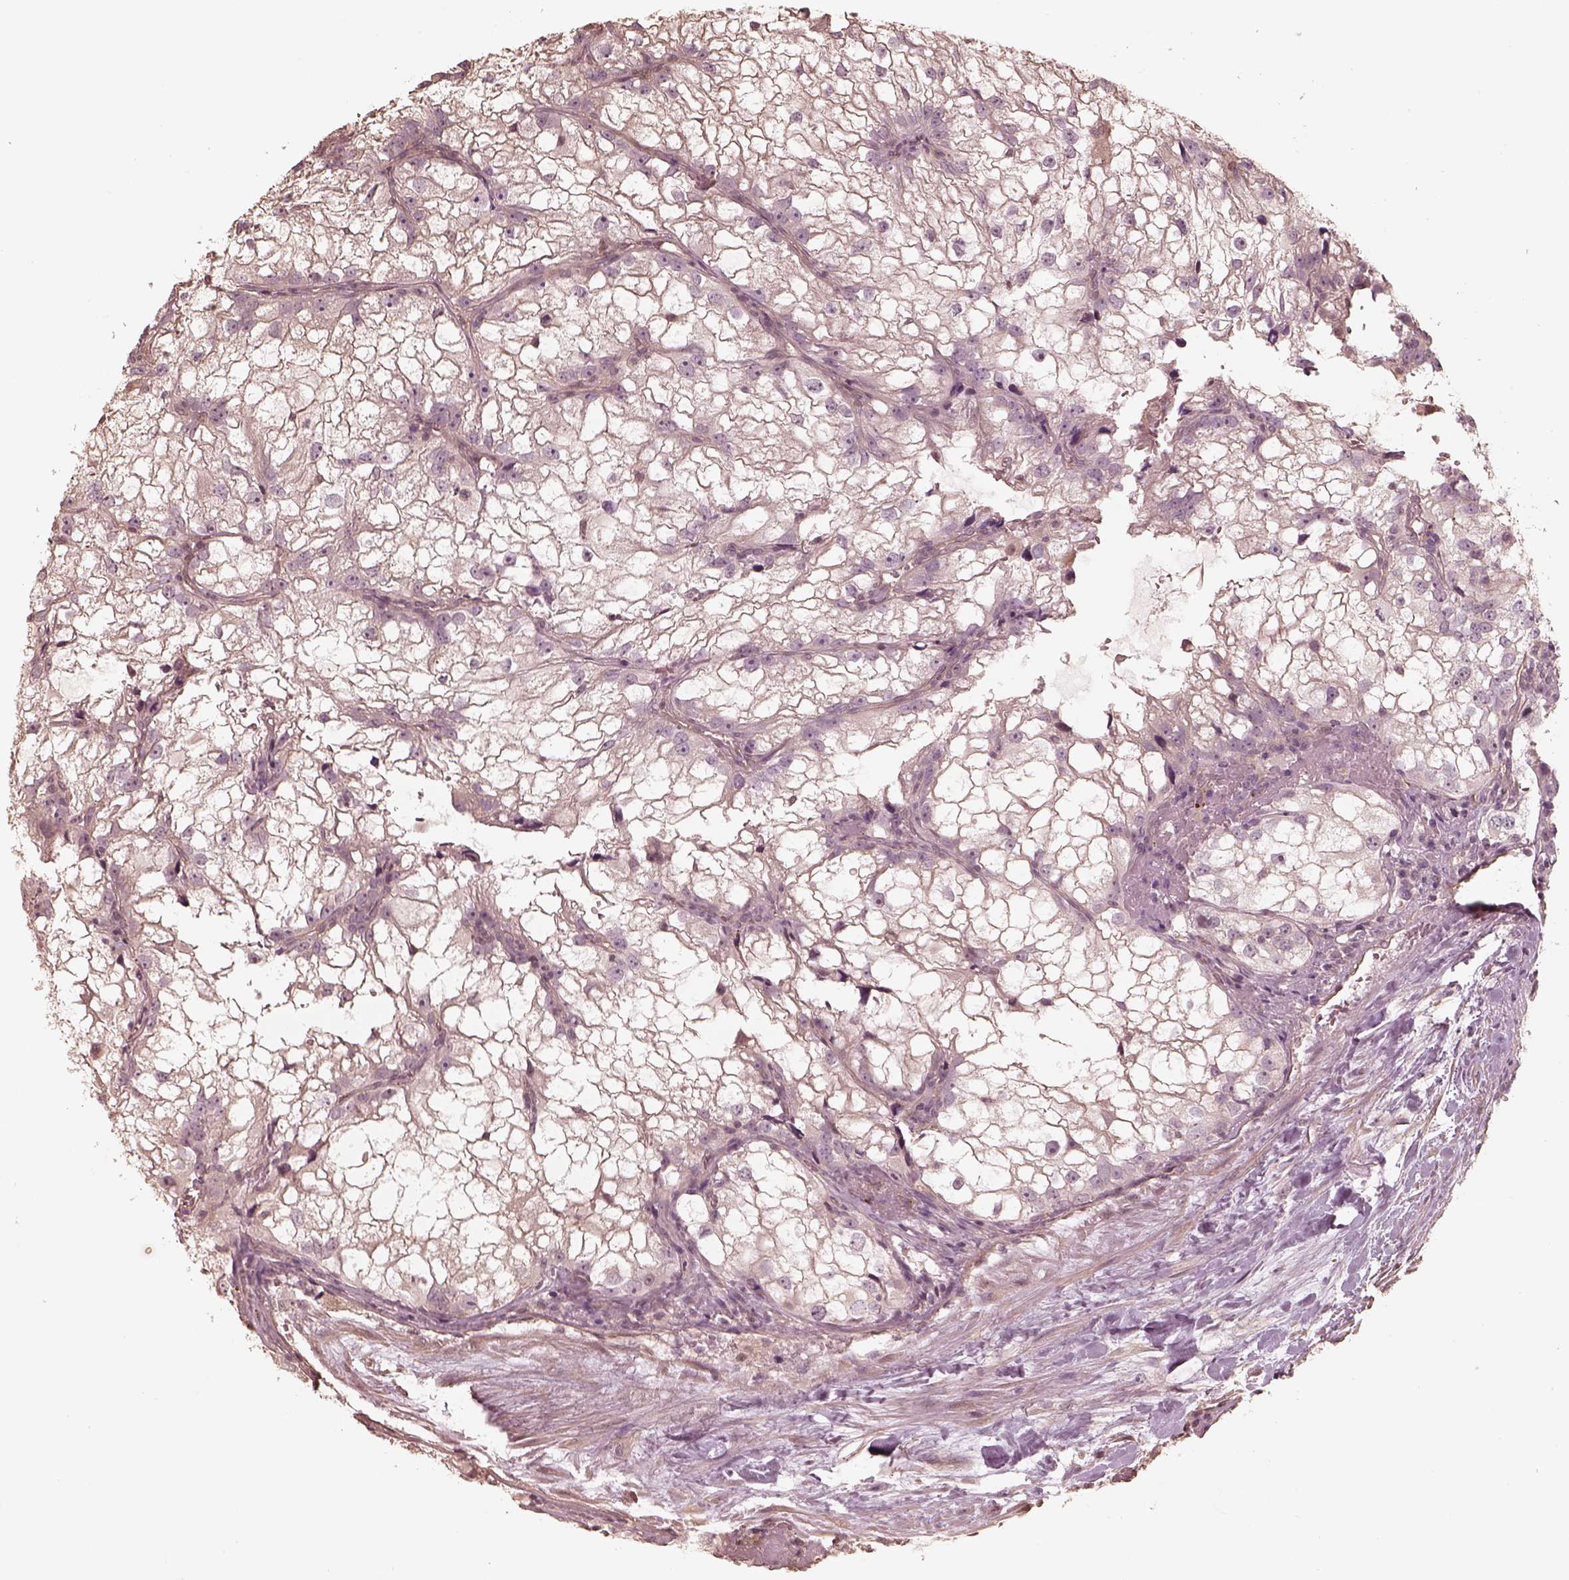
{"staining": {"intensity": "negative", "quantity": "none", "location": "none"}, "tissue": "renal cancer", "cell_type": "Tumor cells", "image_type": "cancer", "snomed": [{"axis": "morphology", "description": "Adenocarcinoma, NOS"}, {"axis": "topography", "description": "Kidney"}], "caption": "DAB (3,3'-diaminobenzidine) immunohistochemical staining of human renal cancer demonstrates no significant expression in tumor cells. (Stains: DAB immunohistochemistry (IHC) with hematoxylin counter stain, Microscopy: brightfield microscopy at high magnification).", "gene": "KIF5C", "patient": {"sex": "male", "age": 59}}